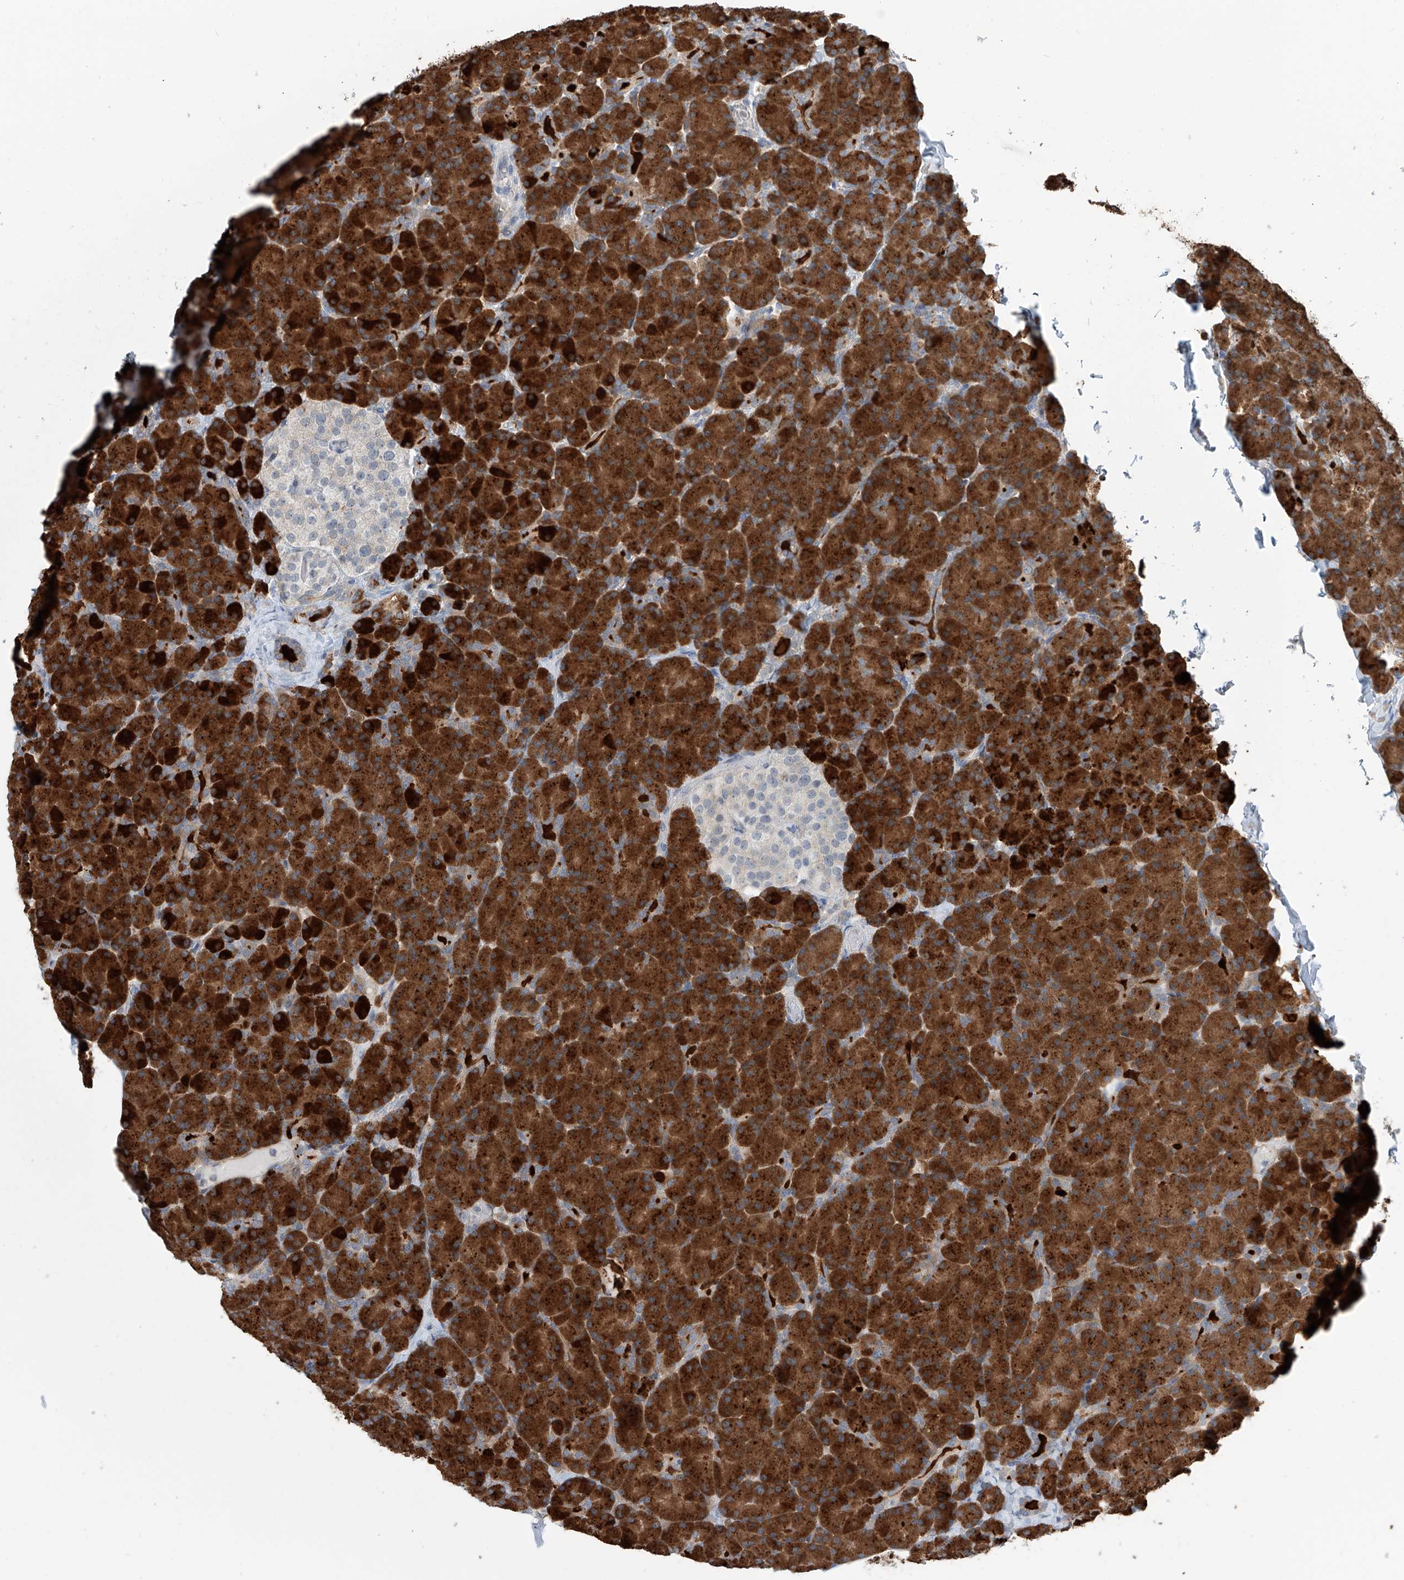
{"staining": {"intensity": "strong", "quantity": ">75%", "location": "cytoplasmic/membranous"}, "tissue": "pancreas", "cell_type": "Exocrine glandular cells", "image_type": "normal", "snomed": [{"axis": "morphology", "description": "Normal tissue, NOS"}, {"axis": "topography", "description": "Pancreas"}], "caption": "Strong cytoplasmic/membranous positivity for a protein is present in about >75% of exocrine glandular cells of benign pancreas using IHC.", "gene": "KCNK10", "patient": {"sex": "female", "age": 43}}